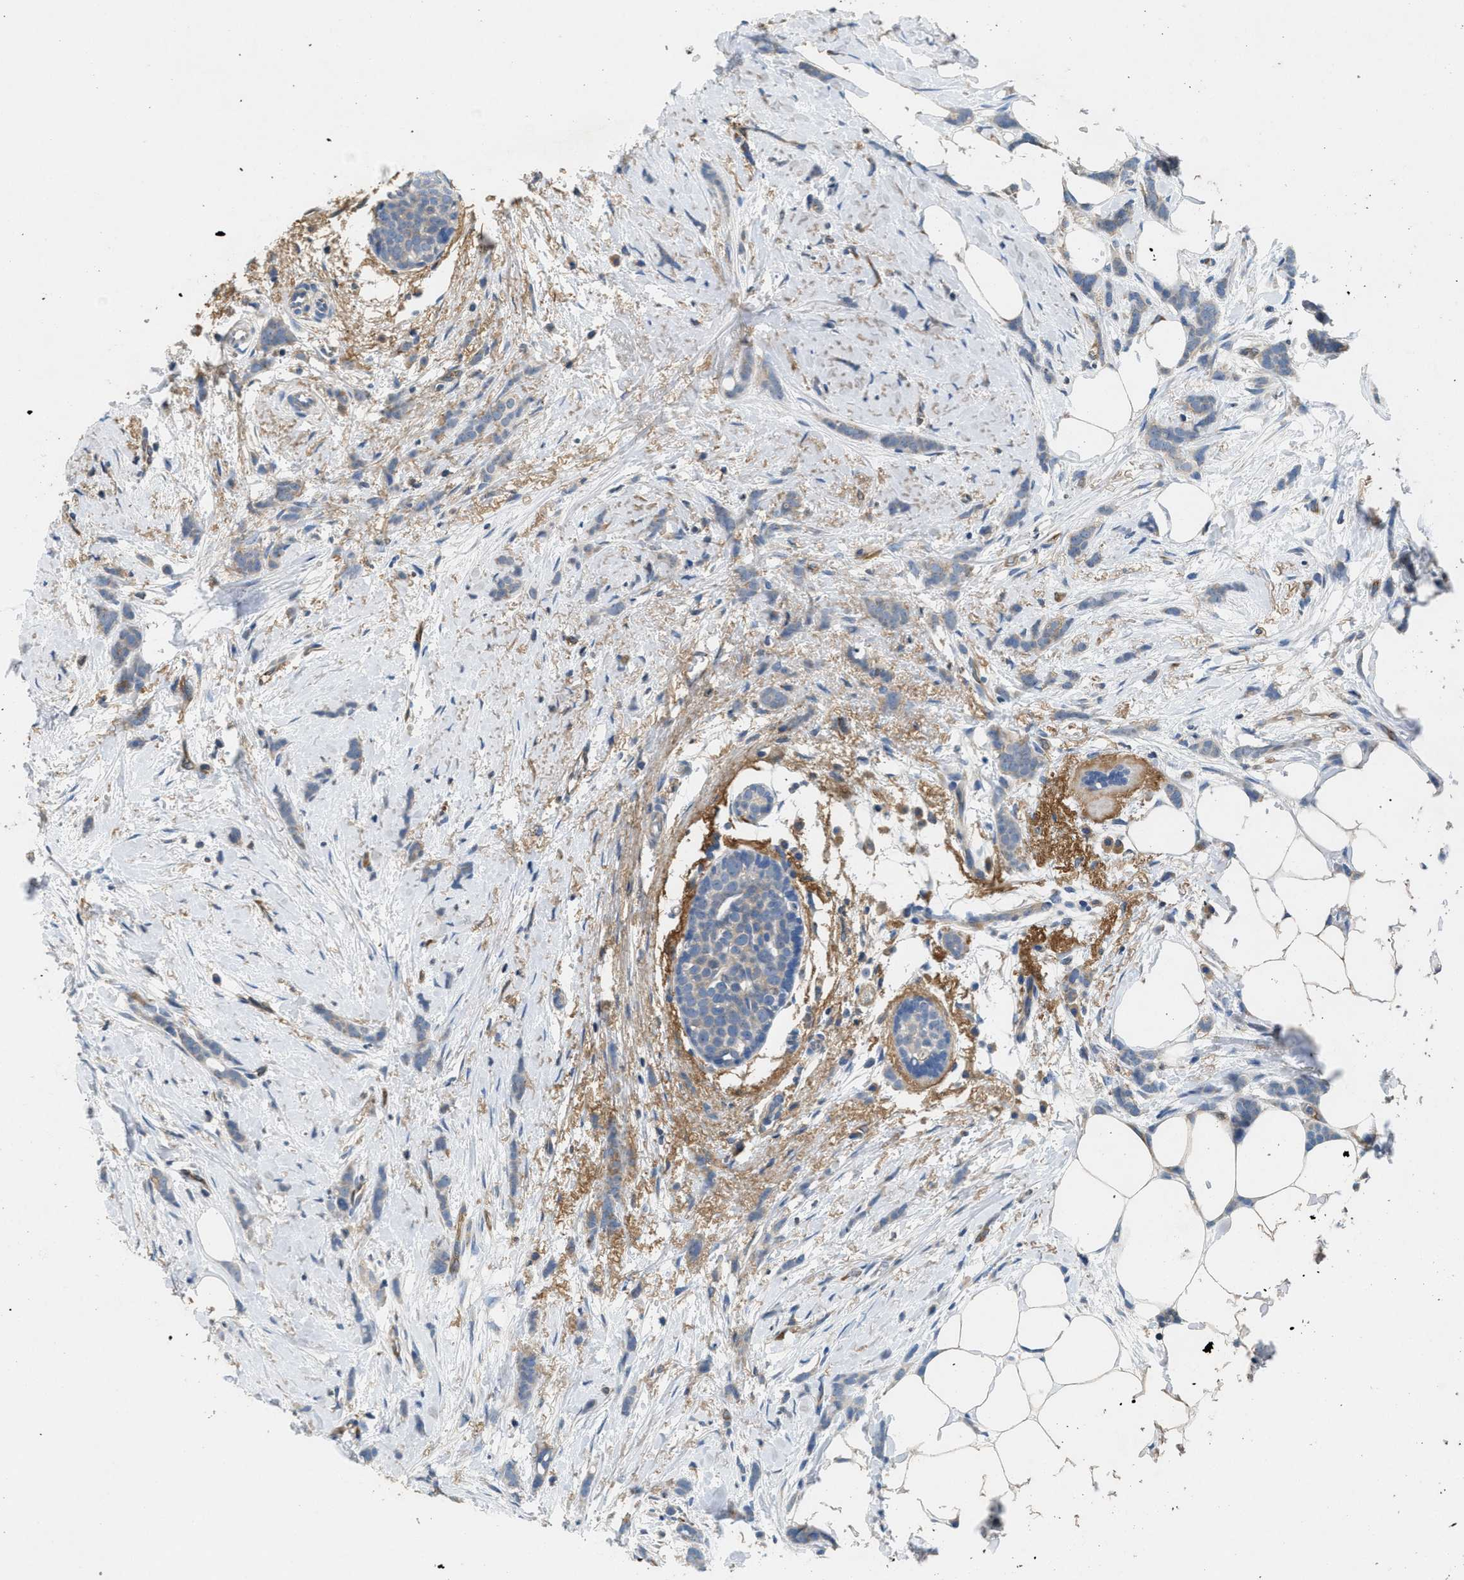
{"staining": {"intensity": "weak", "quantity": "<25%", "location": "cytoplasmic/membranous"}, "tissue": "breast cancer", "cell_type": "Tumor cells", "image_type": "cancer", "snomed": [{"axis": "morphology", "description": "Lobular carcinoma, in situ"}, {"axis": "morphology", "description": "Lobular carcinoma"}, {"axis": "topography", "description": "Breast"}], "caption": "IHC of breast cancer demonstrates no staining in tumor cells.", "gene": "DGKE", "patient": {"sex": "female", "age": 41}}